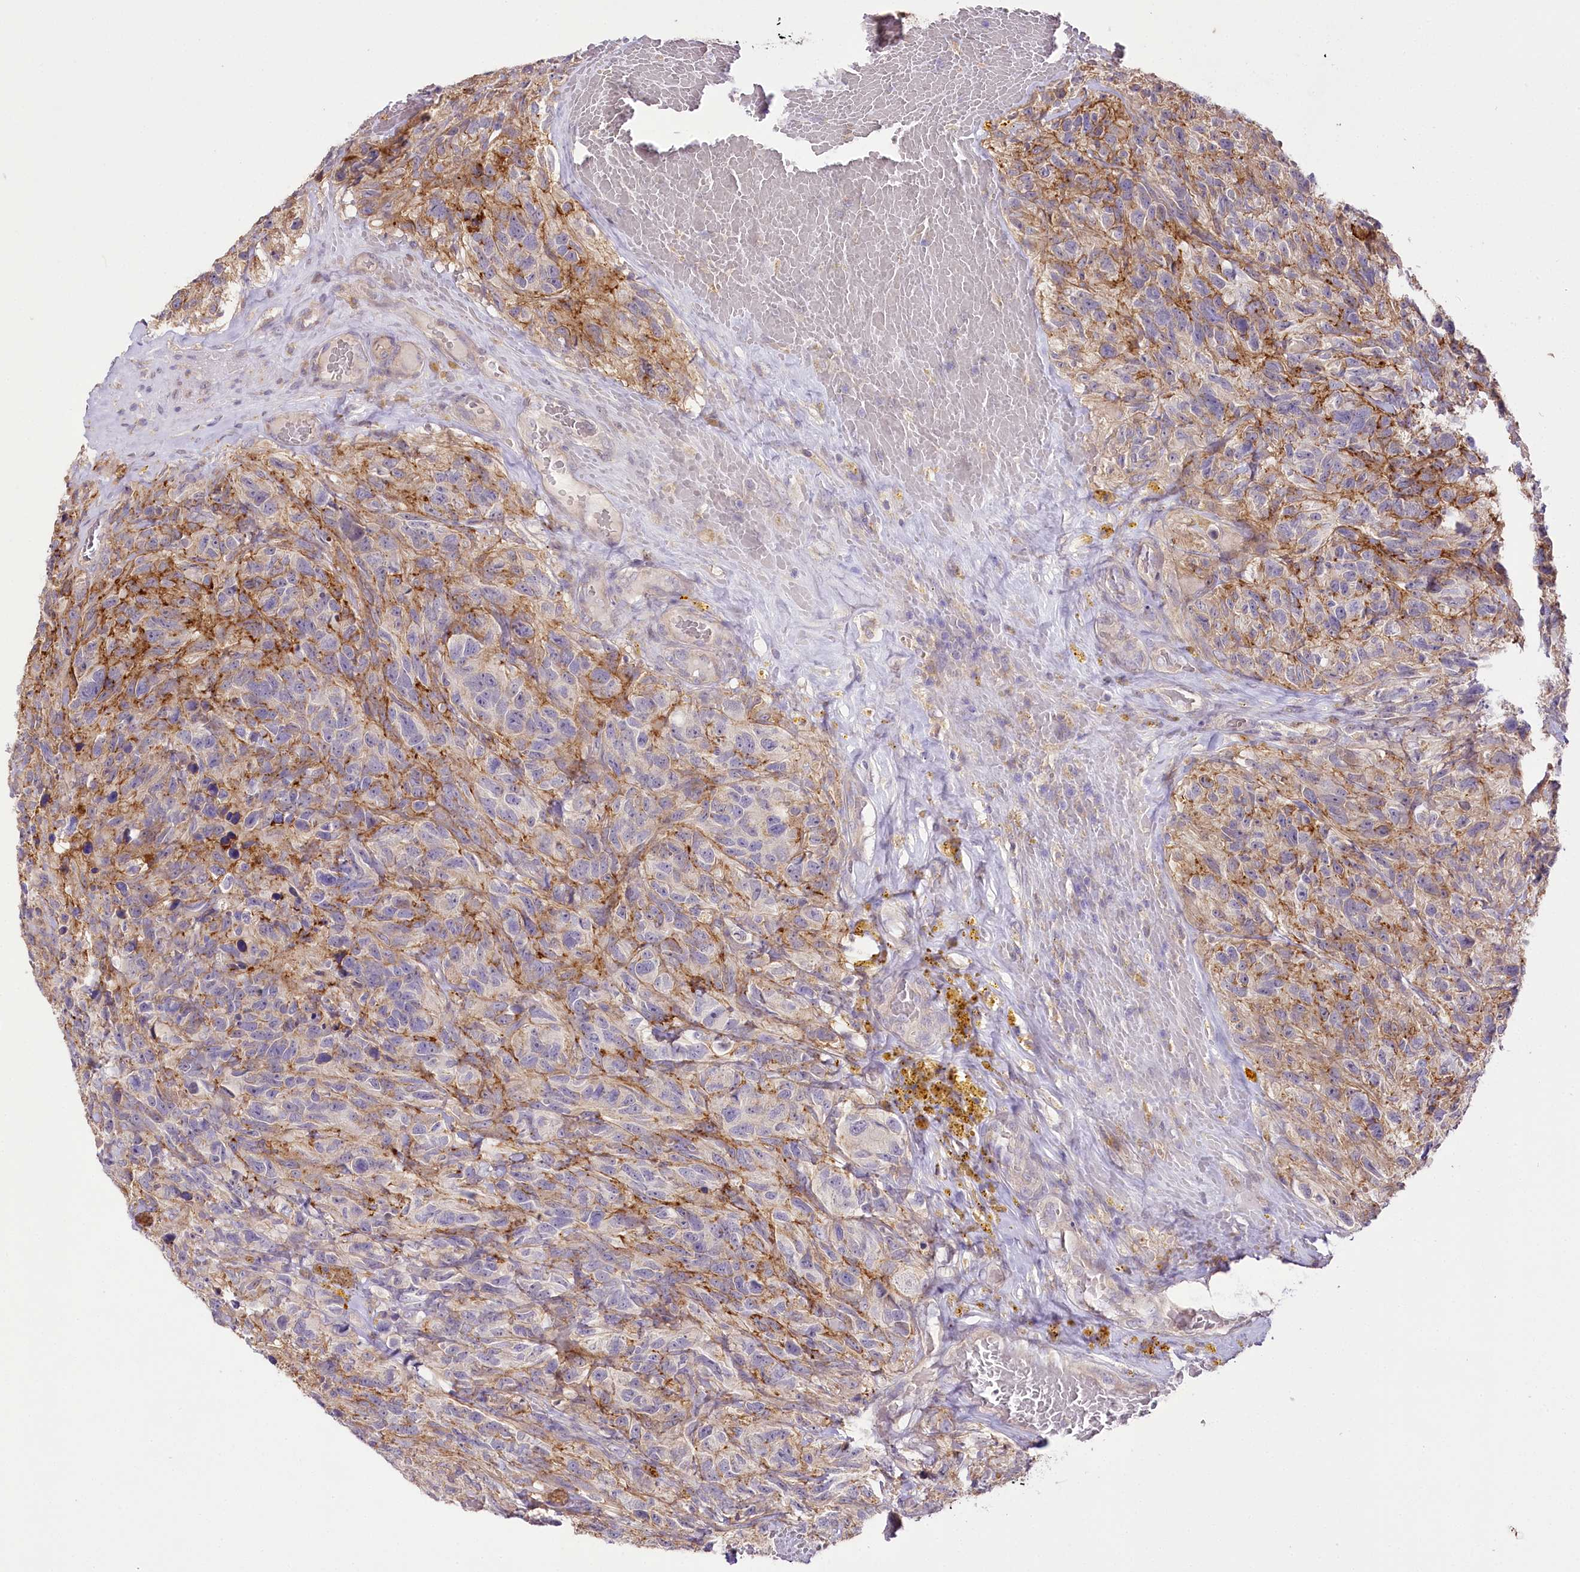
{"staining": {"intensity": "negative", "quantity": "none", "location": "none"}, "tissue": "glioma", "cell_type": "Tumor cells", "image_type": "cancer", "snomed": [{"axis": "morphology", "description": "Glioma, malignant, High grade"}, {"axis": "topography", "description": "Brain"}], "caption": "Immunohistochemistry image of neoplastic tissue: human glioma stained with DAB displays no significant protein staining in tumor cells. (Brightfield microscopy of DAB IHC at high magnification).", "gene": "ZNF226", "patient": {"sex": "male", "age": 69}}